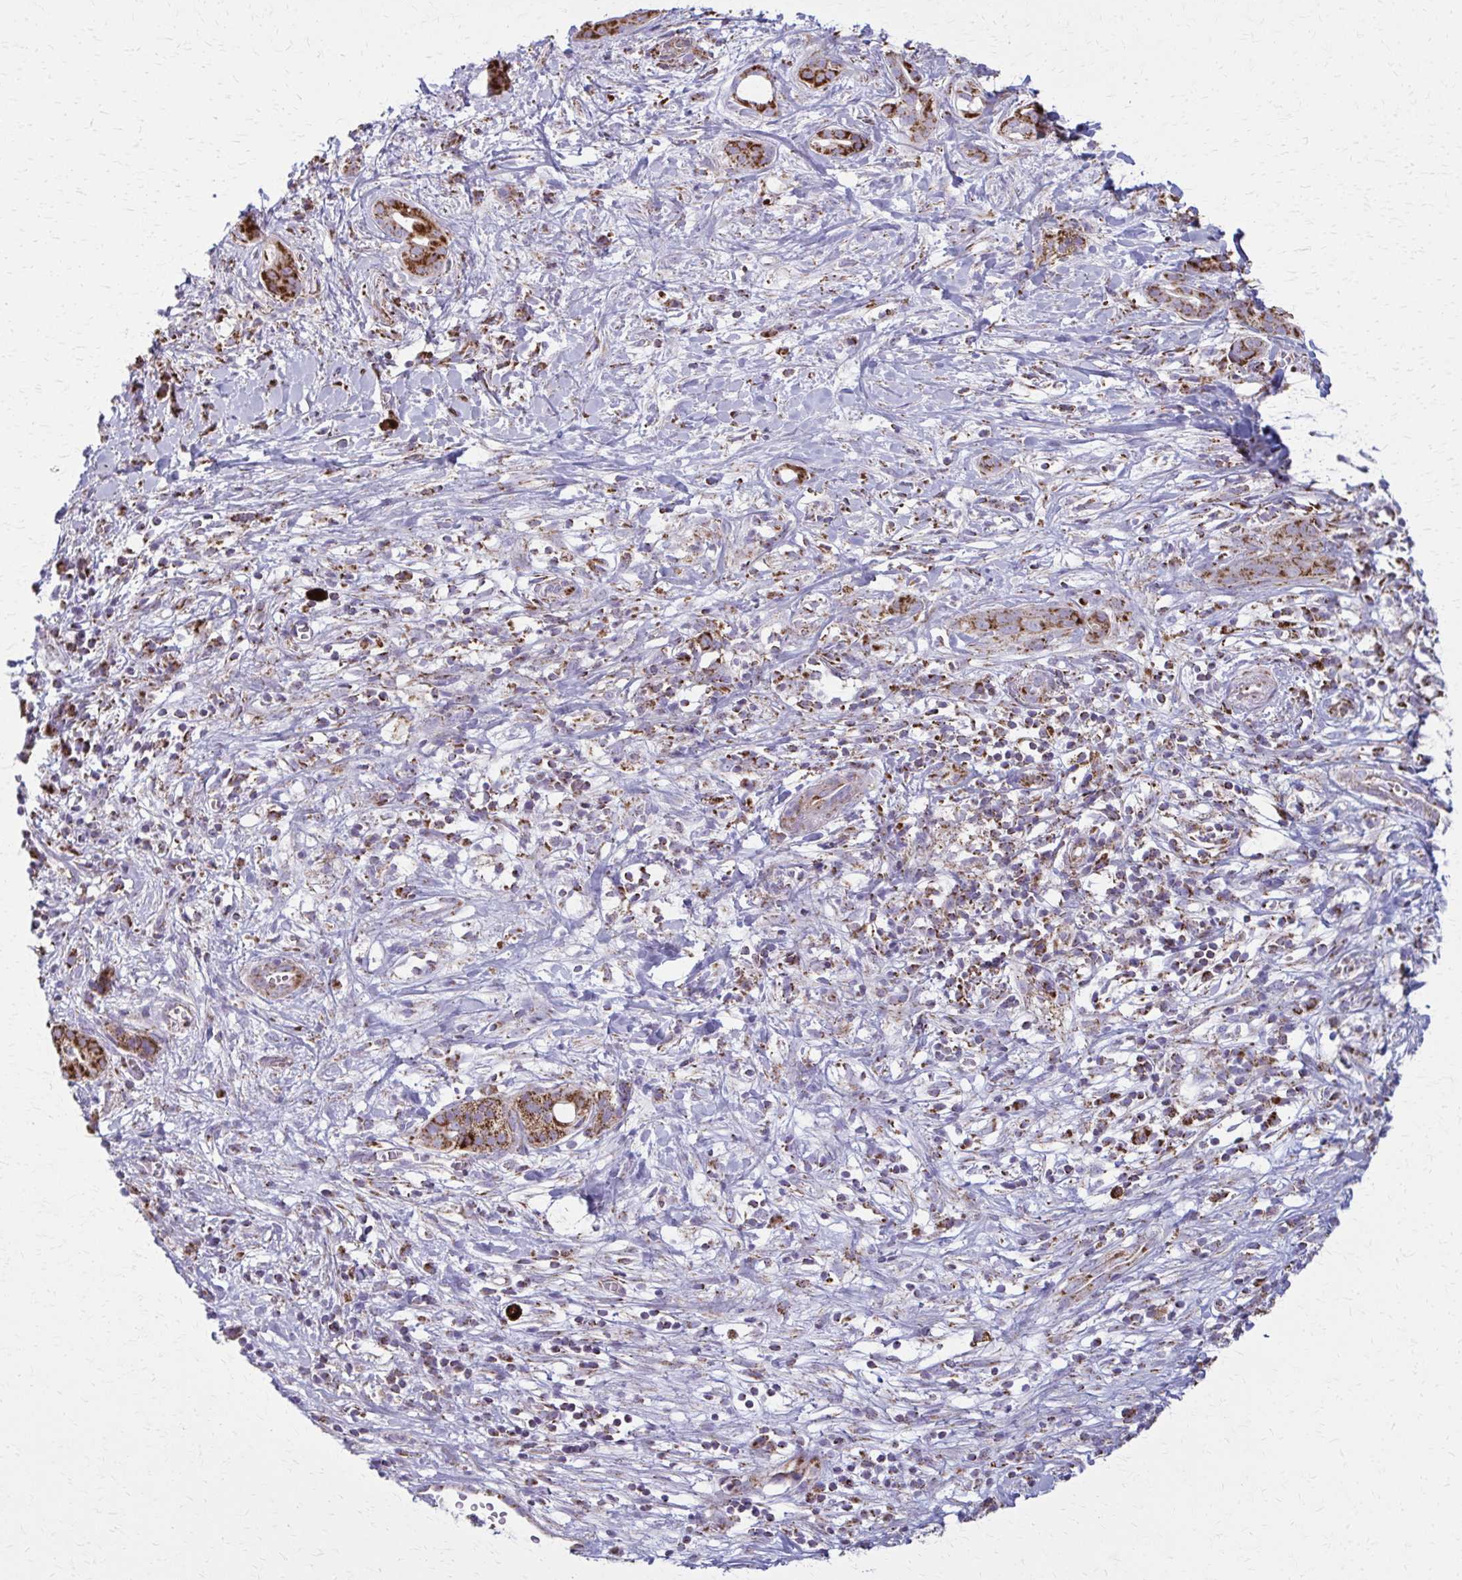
{"staining": {"intensity": "strong", "quantity": ">75%", "location": "cytoplasmic/membranous"}, "tissue": "pancreatic cancer", "cell_type": "Tumor cells", "image_type": "cancer", "snomed": [{"axis": "morphology", "description": "Adenocarcinoma, NOS"}, {"axis": "topography", "description": "Pancreas"}], "caption": "The immunohistochemical stain highlights strong cytoplasmic/membranous positivity in tumor cells of pancreatic cancer tissue.", "gene": "TVP23A", "patient": {"sex": "male", "age": 61}}